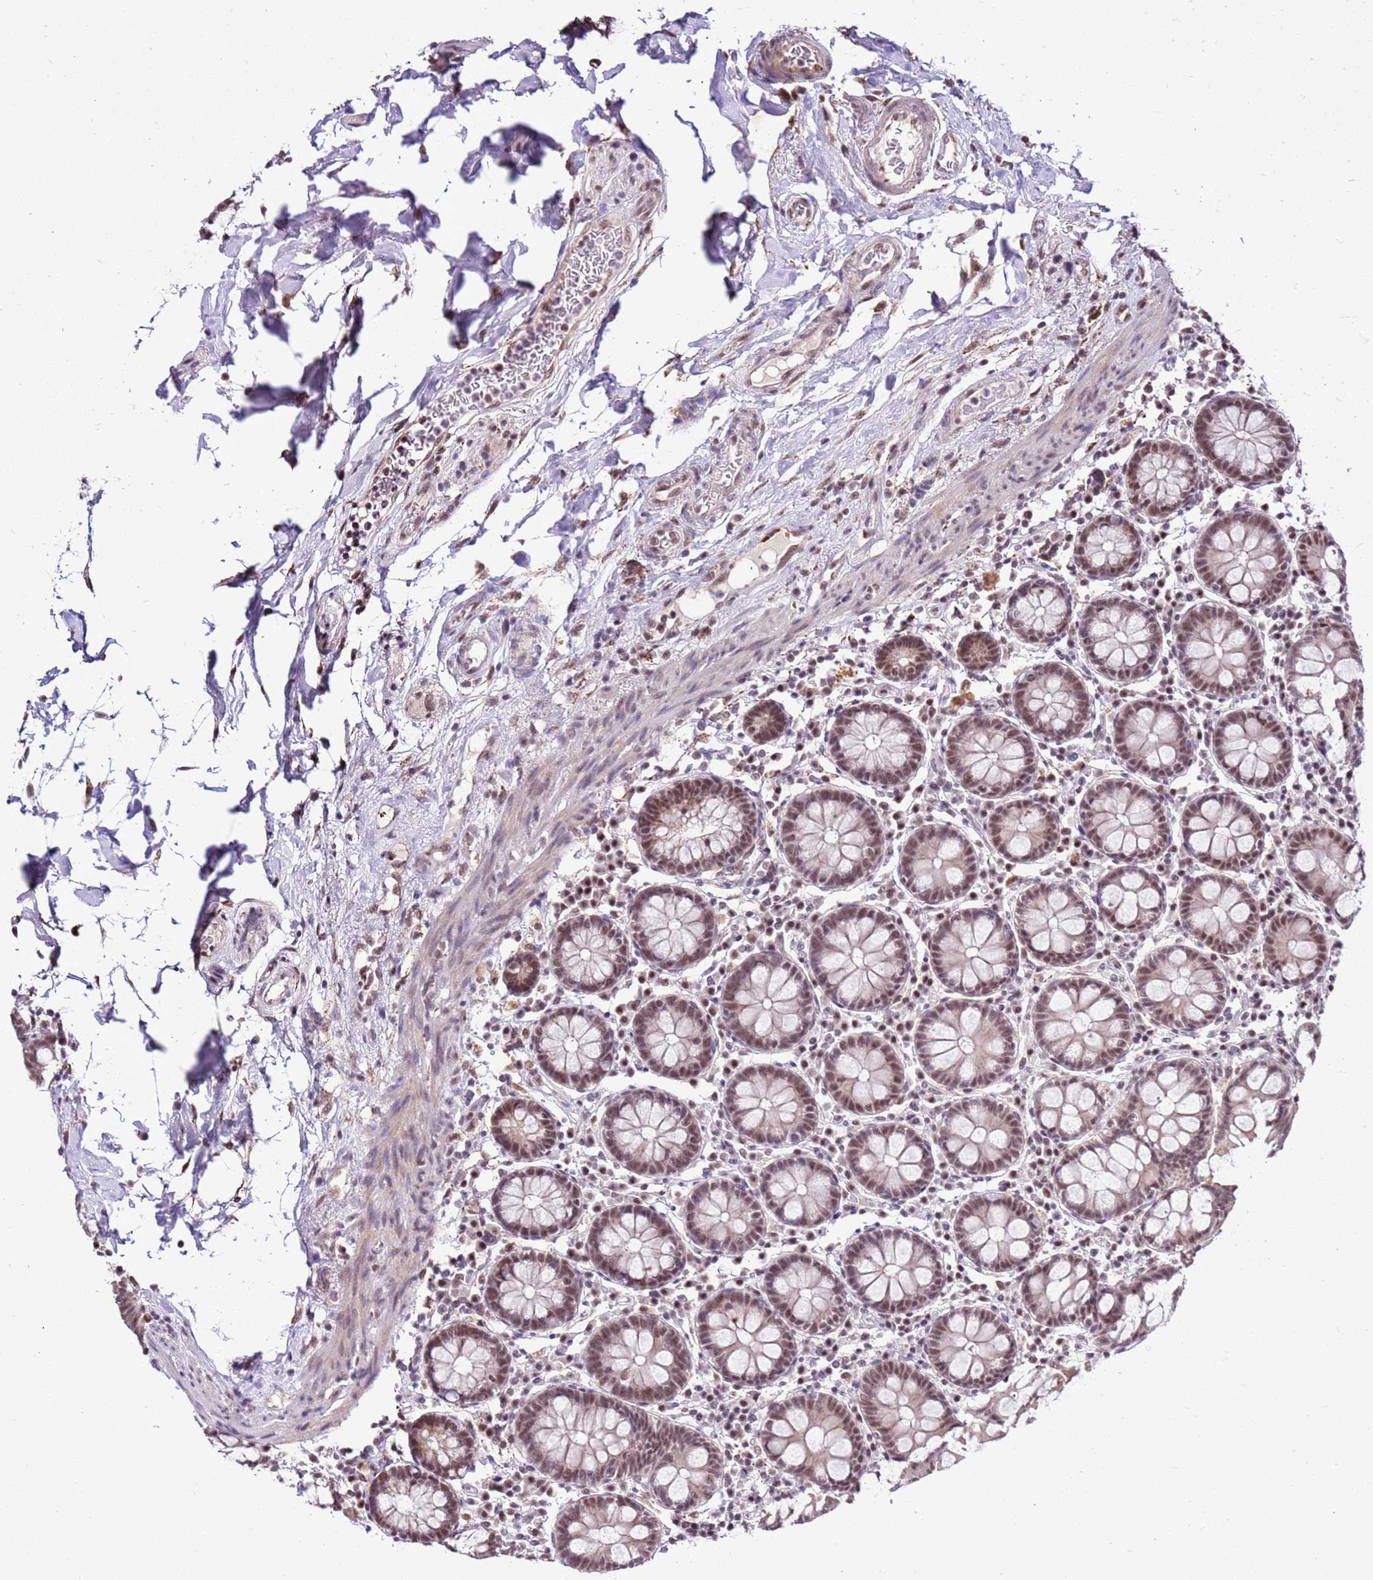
{"staining": {"intensity": "weak", "quantity": ">75%", "location": "nuclear"}, "tissue": "colon", "cell_type": "Endothelial cells", "image_type": "normal", "snomed": [{"axis": "morphology", "description": "Normal tissue, NOS"}, {"axis": "topography", "description": "Colon"}], "caption": "Immunohistochemistry (DAB) staining of normal colon demonstrates weak nuclear protein positivity in approximately >75% of endothelial cells.", "gene": "AKAP8L", "patient": {"sex": "female", "age": 79}}